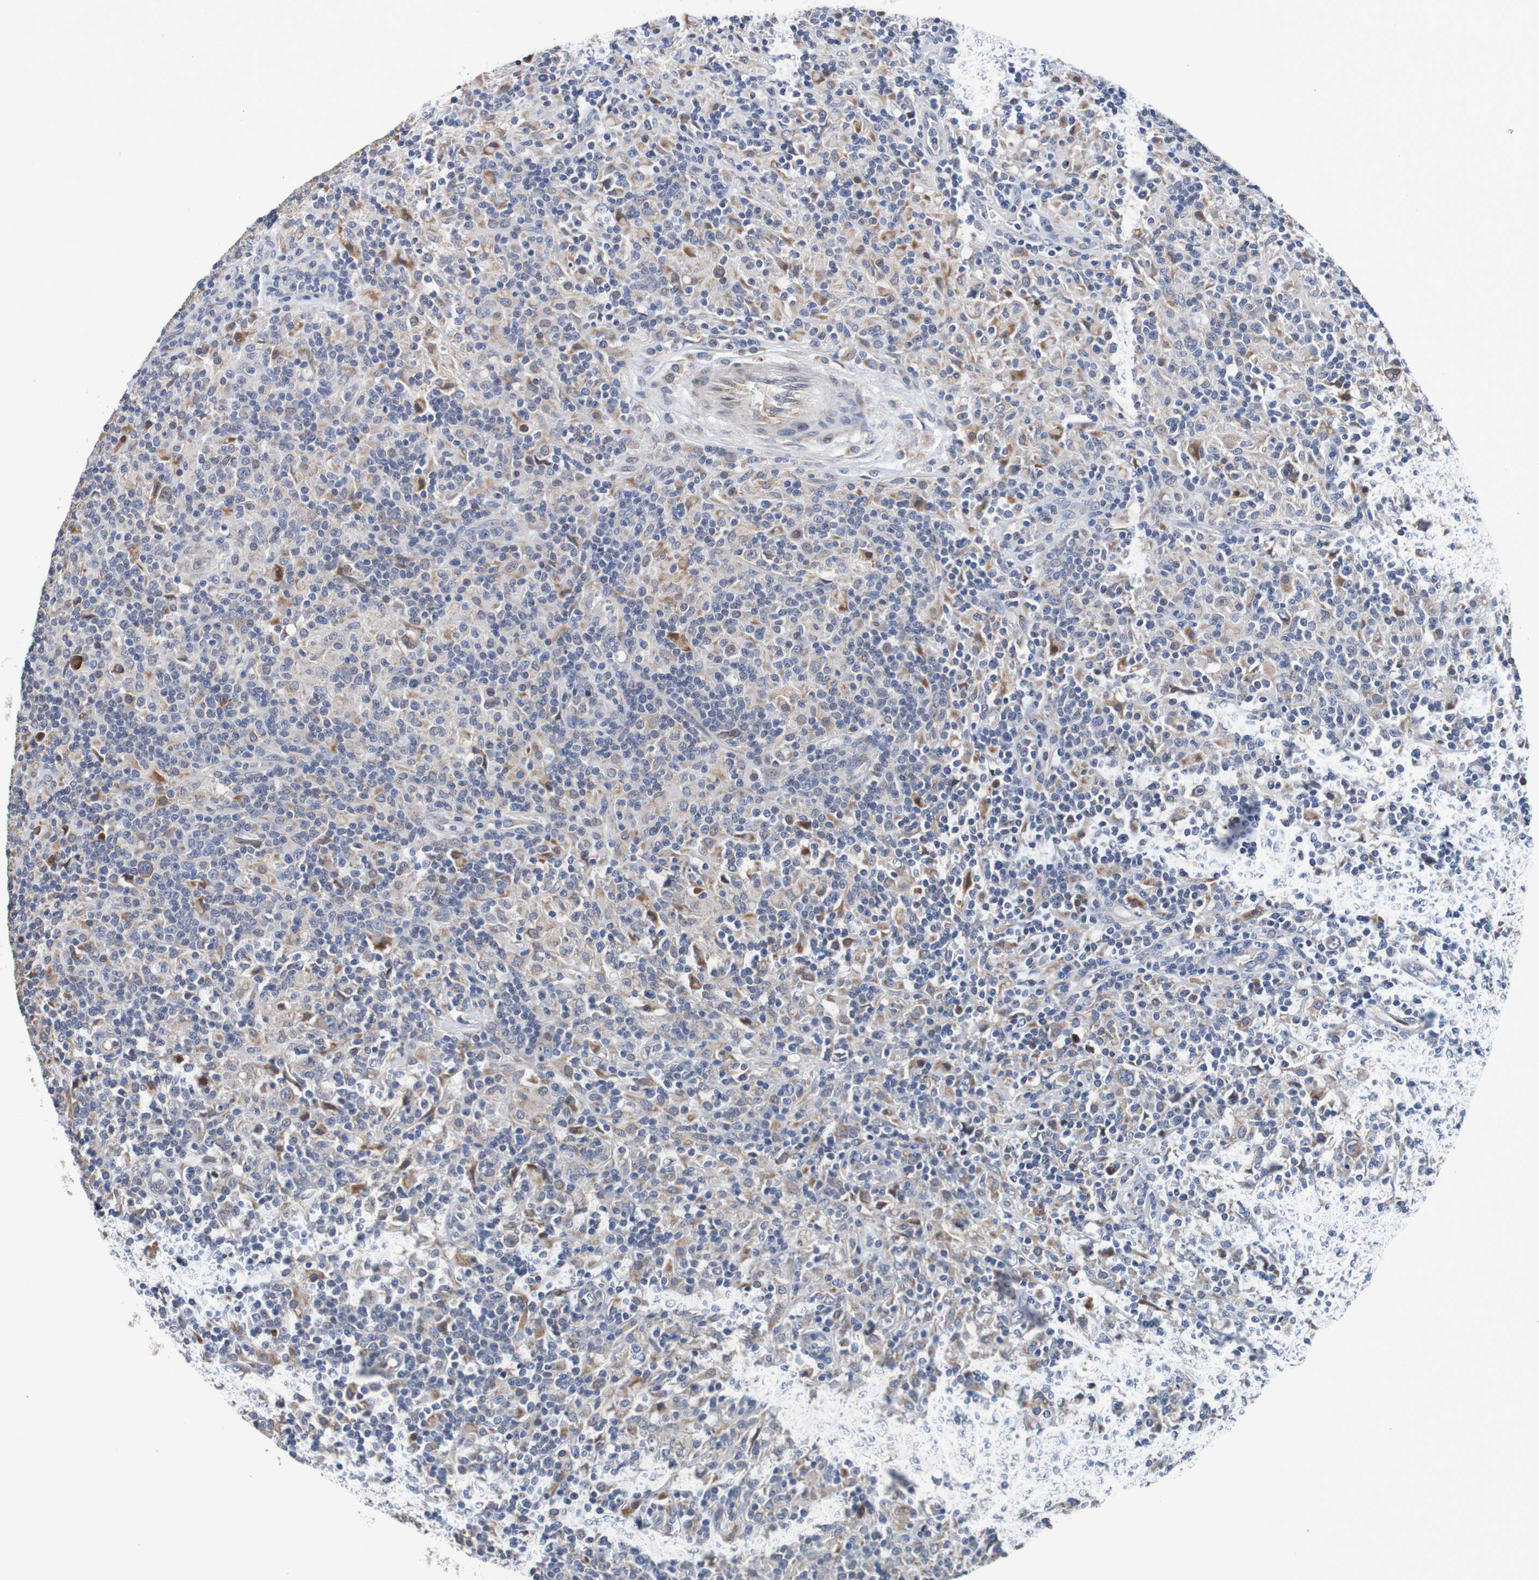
{"staining": {"intensity": "weak", "quantity": "25%-75%", "location": "cytoplasmic/membranous"}, "tissue": "lymphoma", "cell_type": "Tumor cells", "image_type": "cancer", "snomed": [{"axis": "morphology", "description": "Hodgkin's disease, NOS"}, {"axis": "topography", "description": "Lymph node"}], "caption": "Brown immunohistochemical staining in Hodgkin's disease exhibits weak cytoplasmic/membranous positivity in approximately 25%-75% of tumor cells.", "gene": "FIBP", "patient": {"sex": "male", "age": 70}}